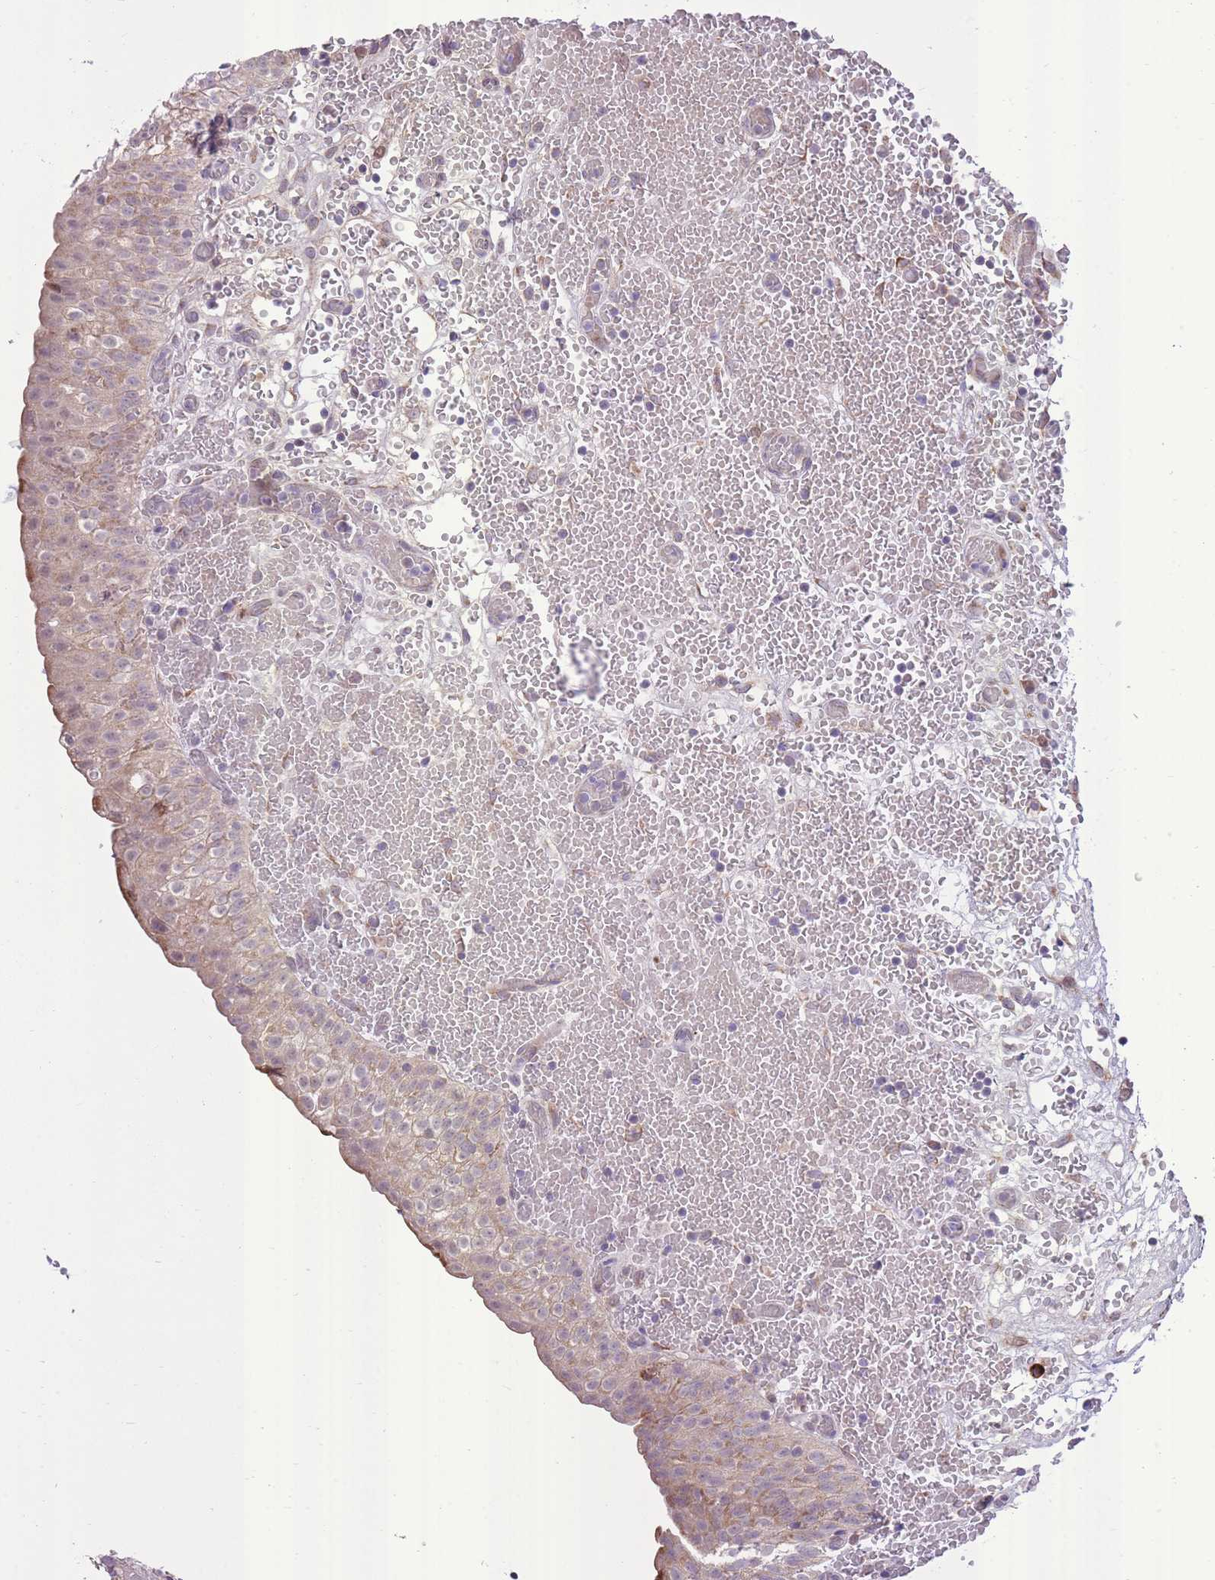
{"staining": {"intensity": "weak", "quantity": ">75%", "location": "cytoplasmic/membranous"}, "tissue": "urinary bladder", "cell_type": "Urothelial cells", "image_type": "normal", "snomed": [{"axis": "morphology", "description": "Normal tissue, NOS"}, {"axis": "topography", "description": "Urinary bladder"}], "caption": "Normal urinary bladder exhibits weak cytoplasmic/membranous expression in about >75% of urothelial cells, visualized by immunohistochemistry.", "gene": "SLC4A4", "patient": {"sex": "male", "age": 55}}